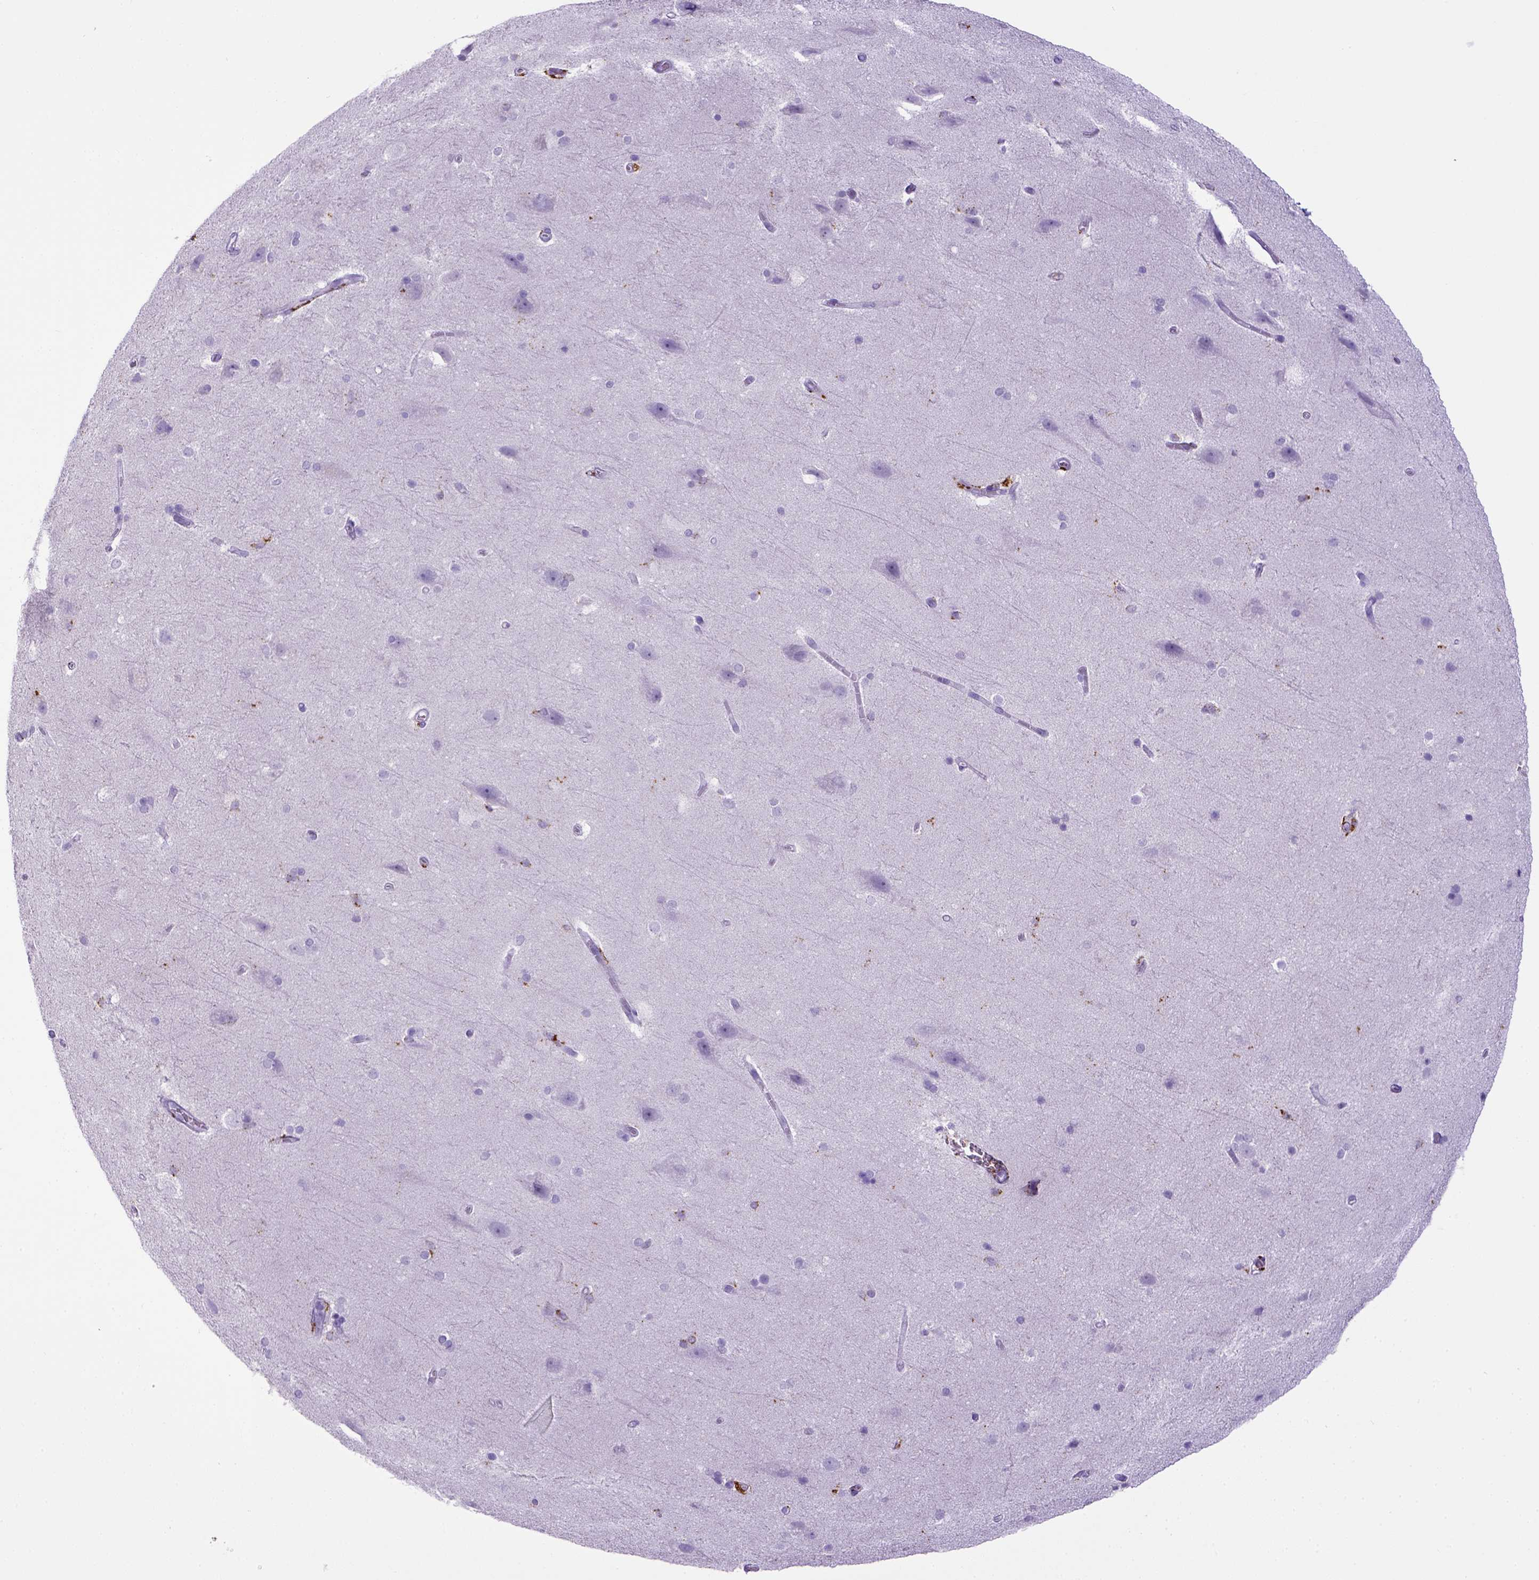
{"staining": {"intensity": "negative", "quantity": "none", "location": "none"}, "tissue": "hippocampus", "cell_type": "Glial cells", "image_type": "normal", "snomed": [{"axis": "morphology", "description": "Normal tissue, NOS"}, {"axis": "topography", "description": "Cerebral cortex"}, {"axis": "topography", "description": "Hippocampus"}], "caption": "This is an immunohistochemistry image of unremarkable human hippocampus. There is no expression in glial cells.", "gene": "CD68", "patient": {"sex": "female", "age": 19}}